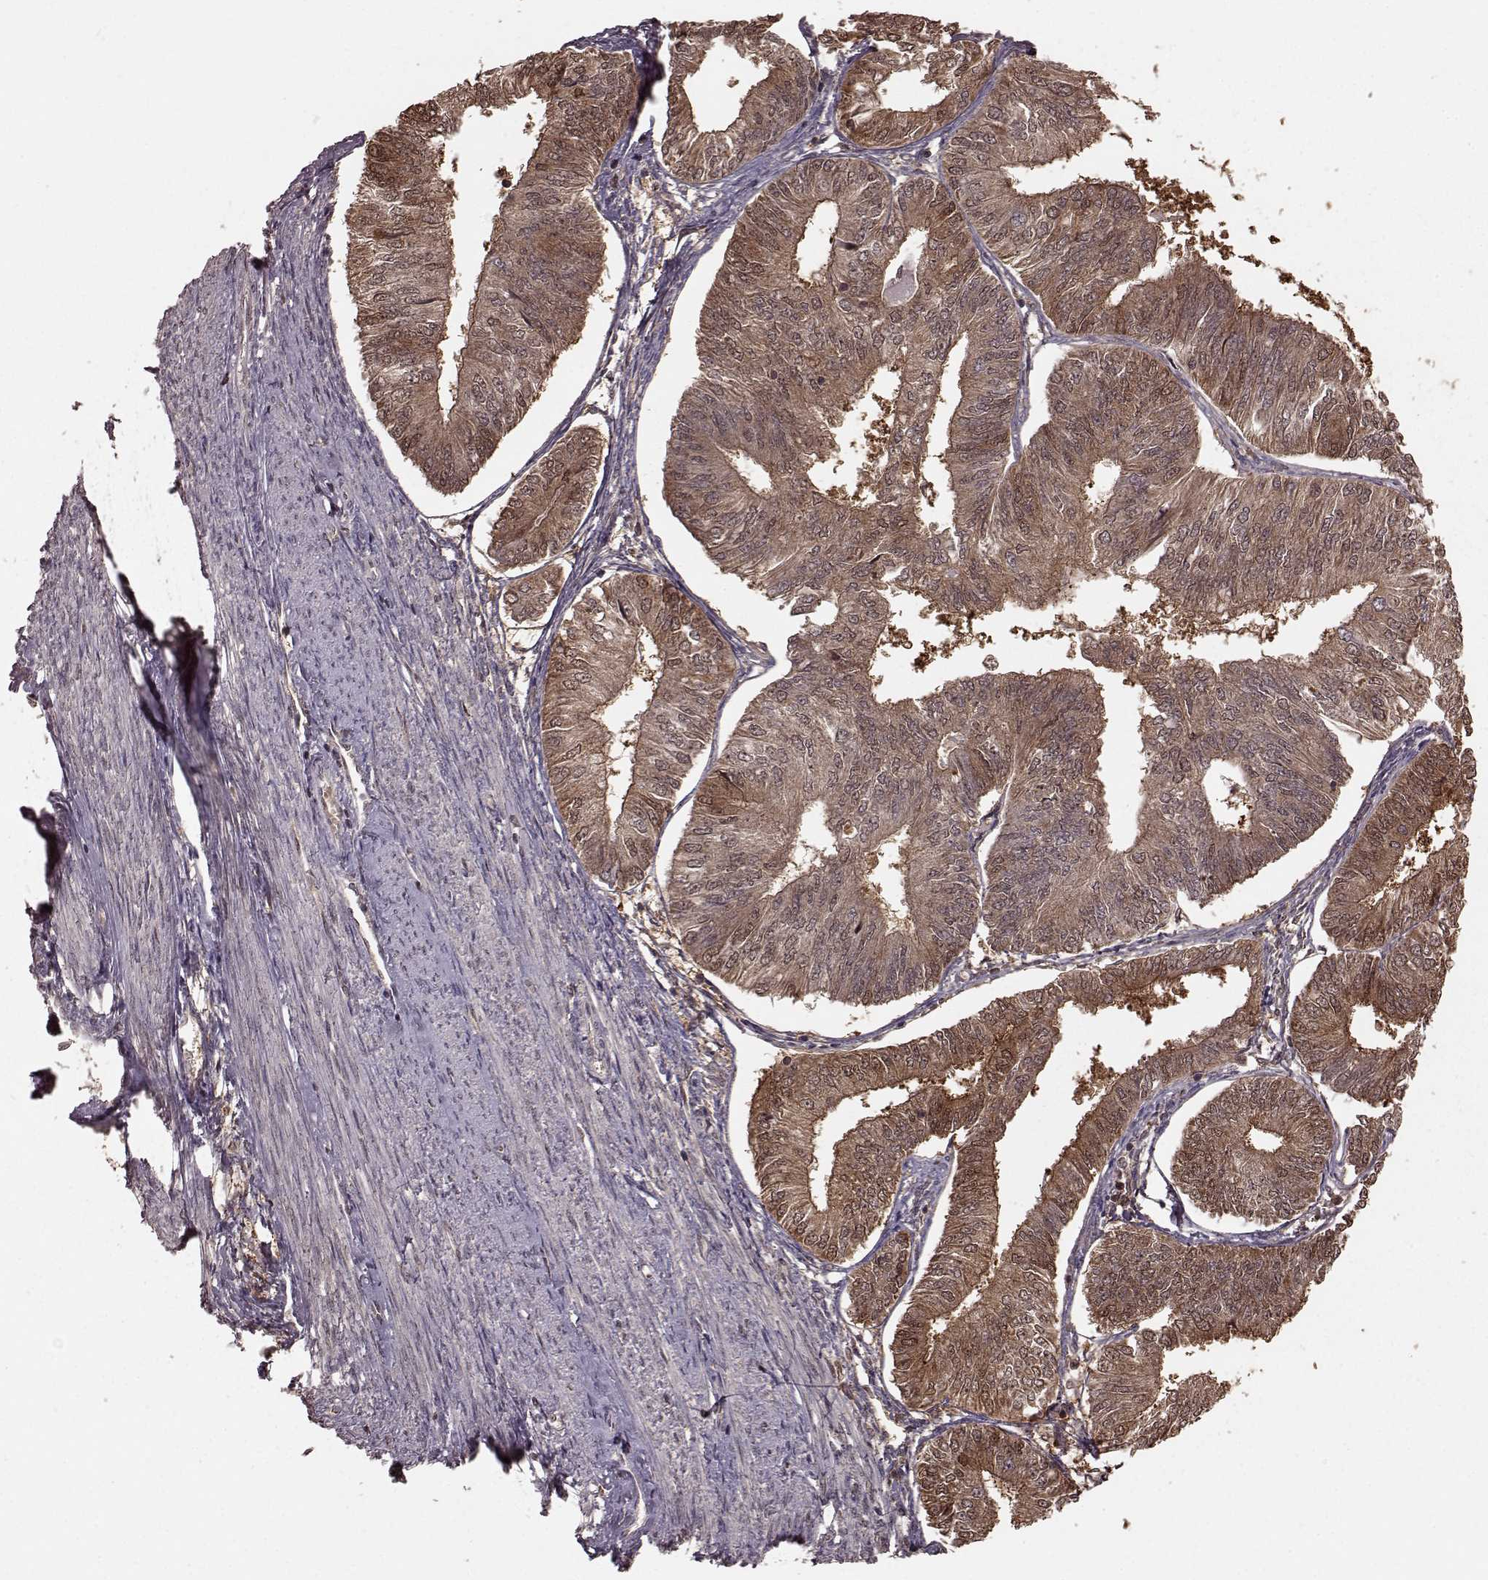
{"staining": {"intensity": "moderate", "quantity": "25%-75%", "location": "cytoplasmic/membranous,nuclear"}, "tissue": "endometrial cancer", "cell_type": "Tumor cells", "image_type": "cancer", "snomed": [{"axis": "morphology", "description": "Adenocarcinoma, NOS"}, {"axis": "topography", "description": "Endometrium"}], "caption": "Moderate cytoplasmic/membranous and nuclear expression is identified in approximately 25%-75% of tumor cells in endometrial cancer (adenocarcinoma). The staining is performed using DAB brown chromogen to label protein expression. The nuclei are counter-stained blue using hematoxylin.", "gene": "GSS", "patient": {"sex": "female", "age": 58}}